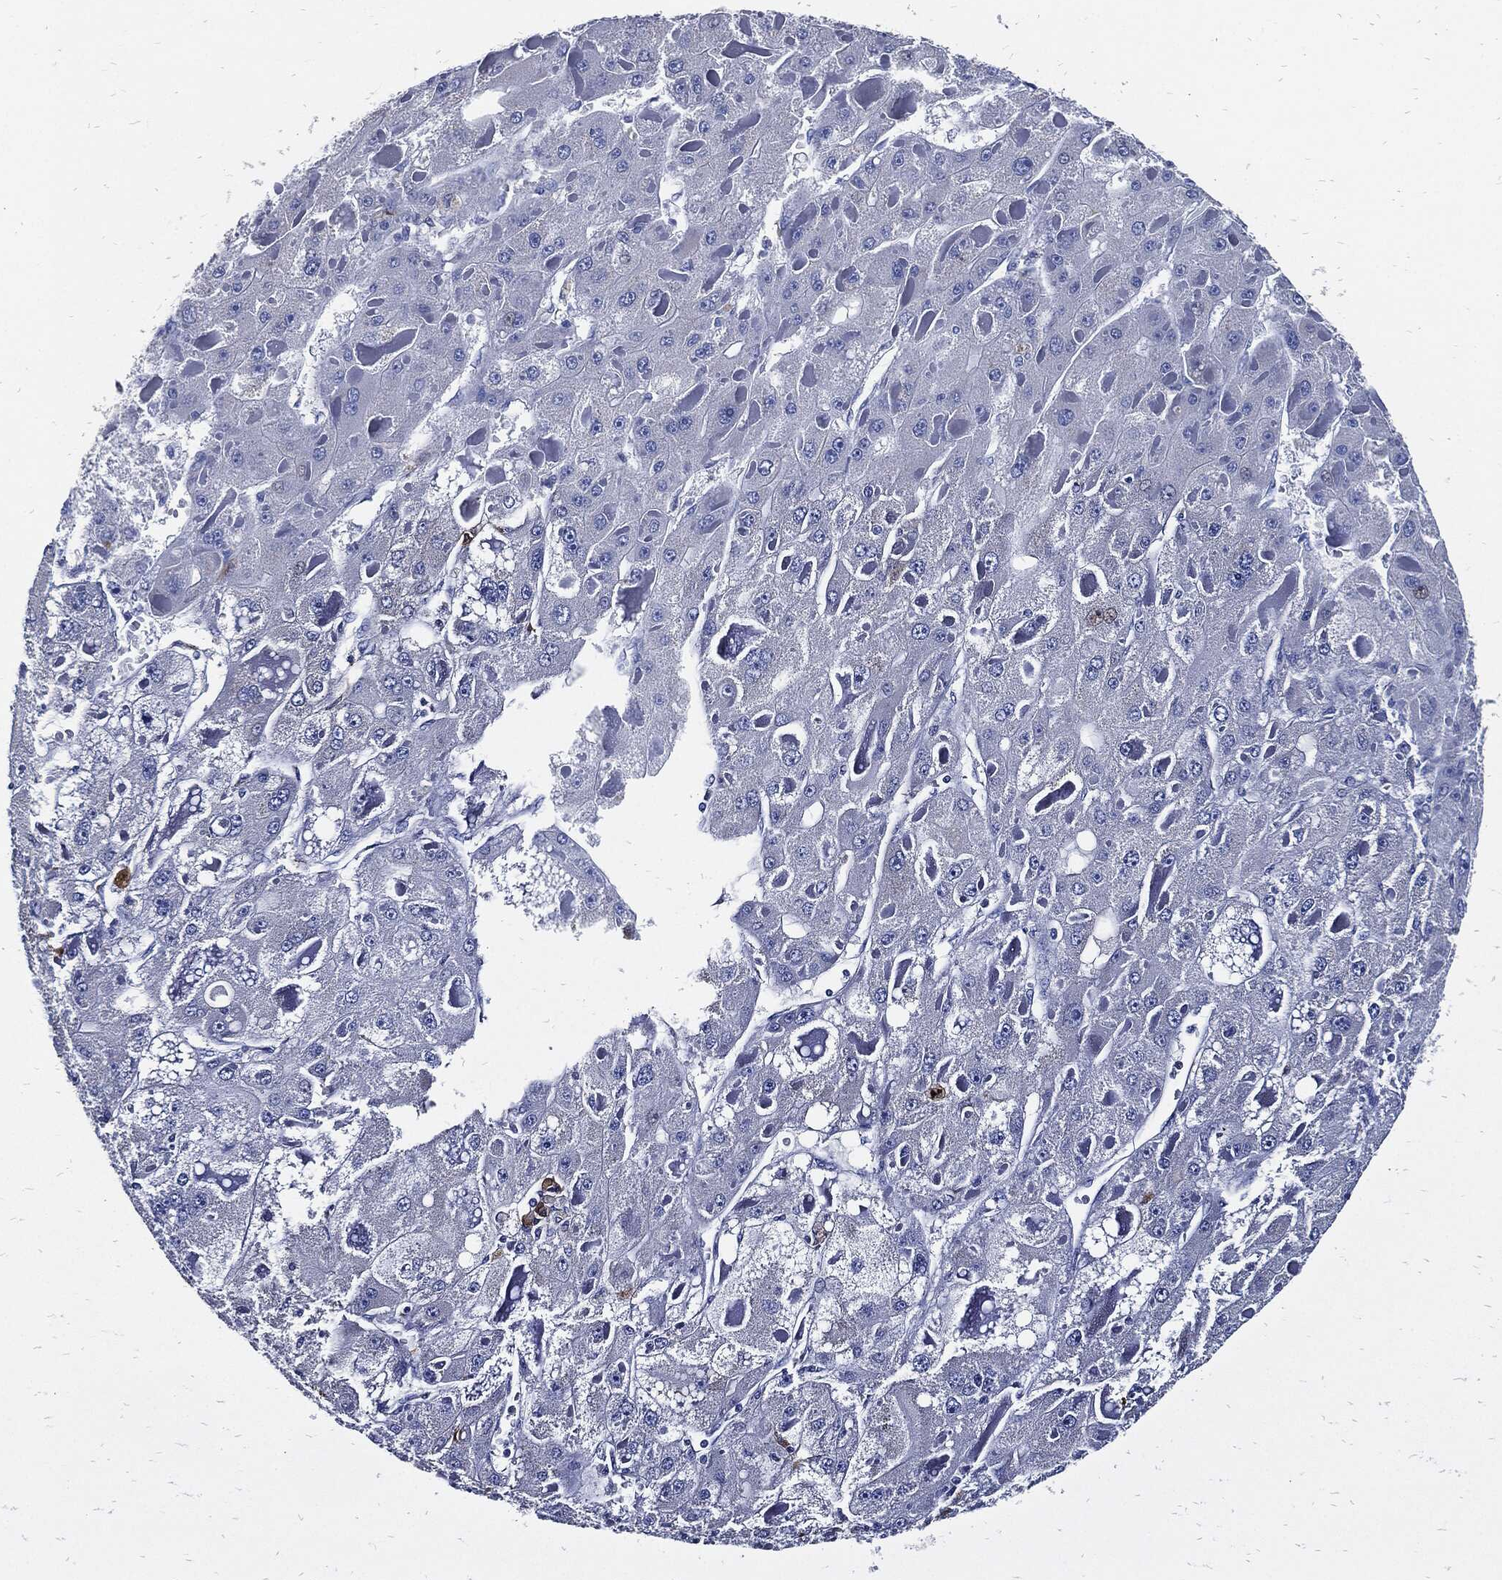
{"staining": {"intensity": "negative", "quantity": "none", "location": "none"}, "tissue": "liver cancer", "cell_type": "Tumor cells", "image_type": "cancer", "snomed": [{"axis": "morphology", "description": "Carcinoma, Hepatocellular, NOS"}, {"axis": "topography", "description": "Liver"}], "caption": "IHC image of neoplastic tissue: liver hepatocellular carcinoma stained with DAB demonstrates no significant protein positivity in tumor cells.", "gene": "FABP4", "patient": {"sex": "female", "age": 73}}